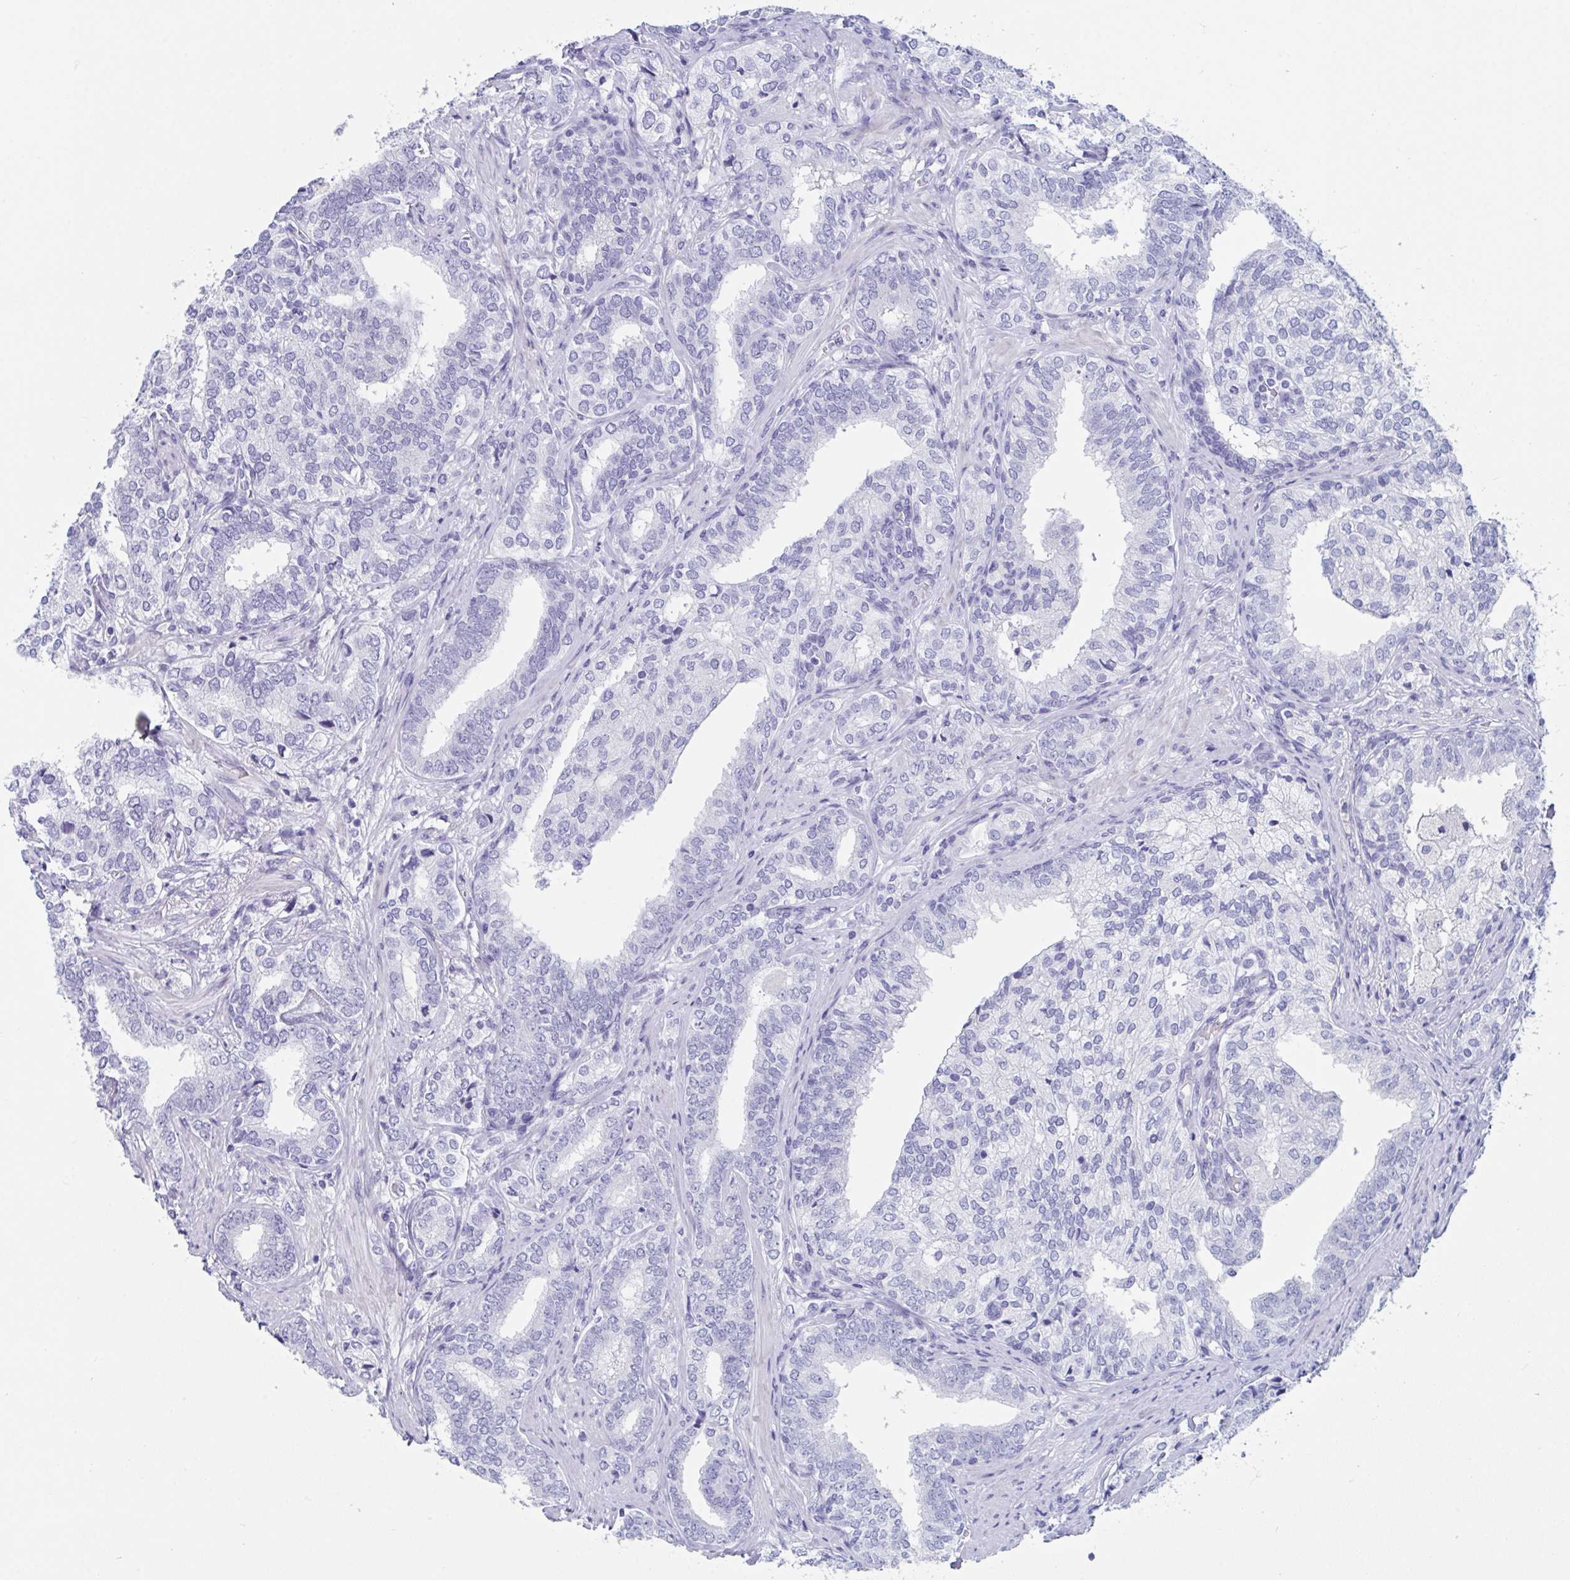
{"staining": {"intensity": "negative", "quantity": "none", "location": "none"}, "tissue": "prostate cancer", "cell_type": "Tumor cells", "image_type": "cancer", "snomed": [{"axis": "morphology", "description": "Adenocarcinoma, High grade"}, {"axis": "topography", "description": "Prostate"}], "caption": "Prostate cancer (high-grade adenocarcinoma) was stained to show a protein in brown. There is no significant positivity in tumor cells.", "gene": "ZPBP", "patient": {"sex": "male", "age": 72}}